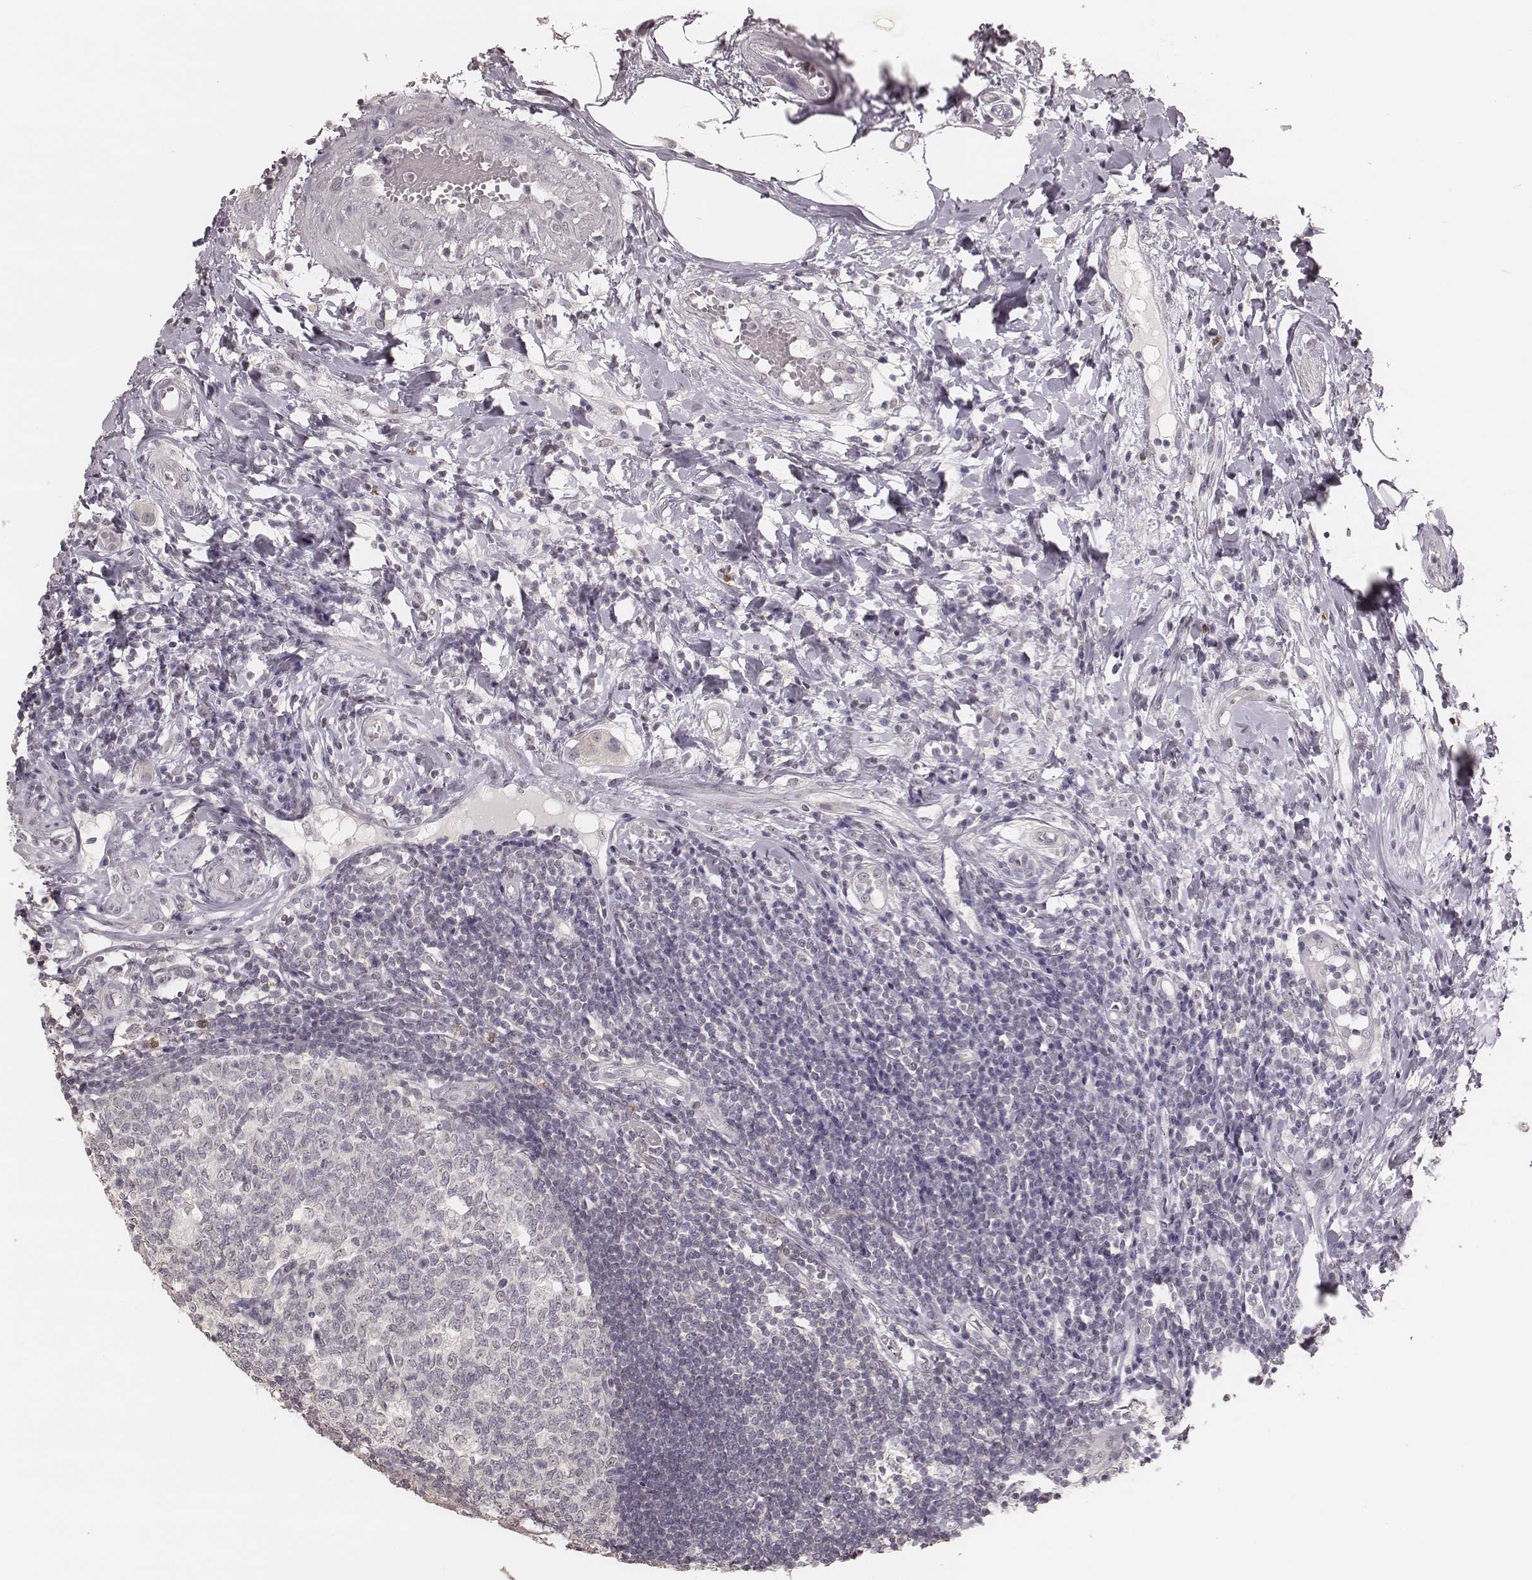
{"staining": {"intensity": "negative", "quantity": "none", "location": "none"}, "tissue": "appendix", "cell_type": "Glandular cells", "image_type": "normal", "snomed": [{"axis": "morphology", "description": "Normal tissue, NOS"}, {"axis": "morphology", "description": "Inflammation, NOS"}, {"axis": "topography", "description": "Appendix"}], "caption": "This is a histopathology image of immunohistochemistry staining of benign appendix, which shows no positivity in glandular cells.", "gene": "LY6K", "patient": {"sex": "male", "age": 16}}